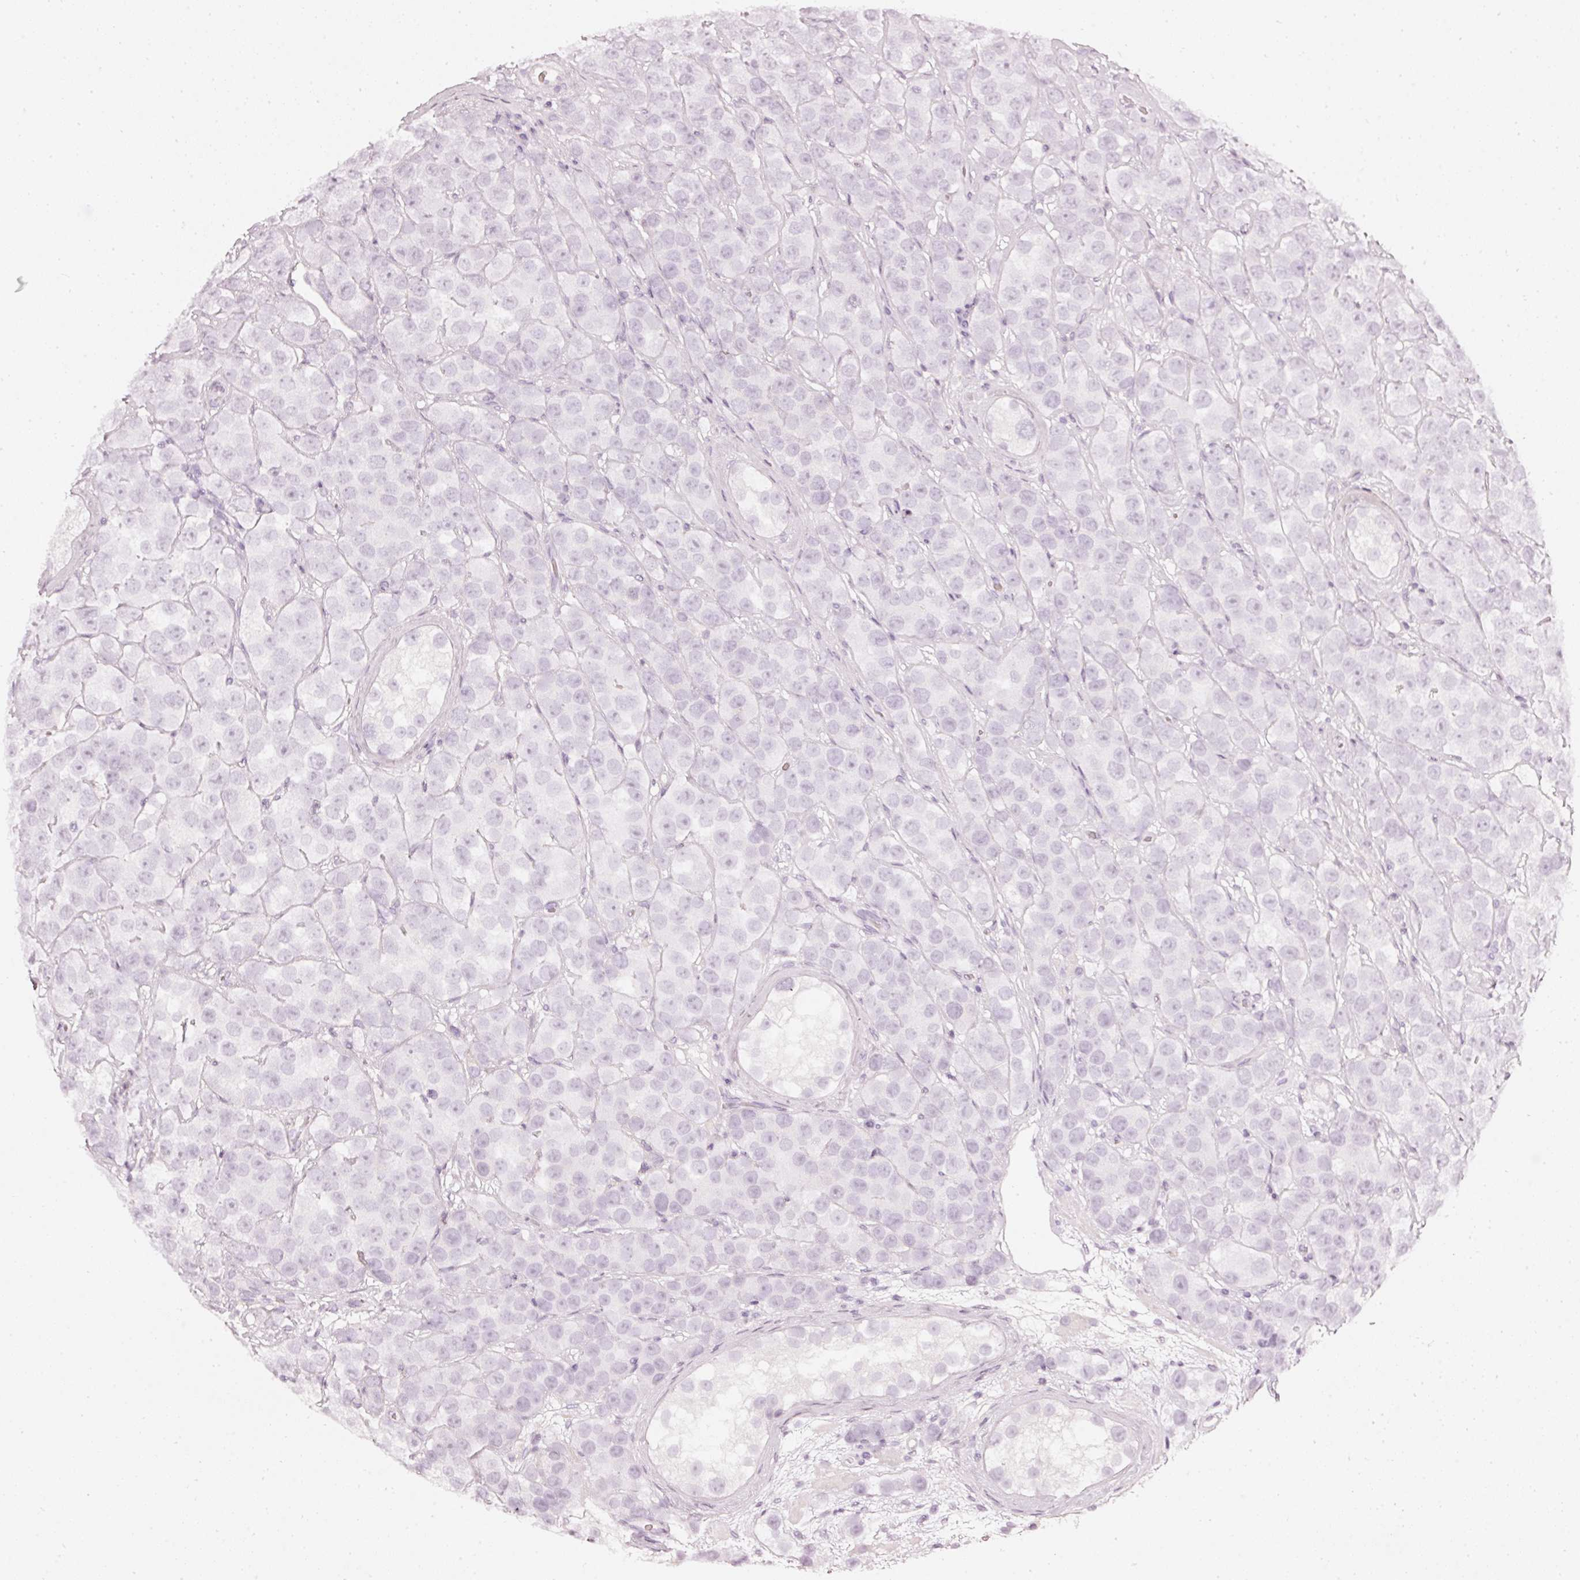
{"staining": {"intensity": "negative", "quantity": "none", "location": "none"}, "tissue": "testis cancer", "cell_type": "Tumor cells", "image_type": "cancer", "snomed": [{"axis": "morphology", "description": "Seminoma, NOS"}, {"axis": "topography", "description": "Testis"}], "caption": "Immunohistochemistry of human testis cancer shows no expression in tumor cells.", "gene": "CNP", "patient": {"sex": "male", "age": 28}}